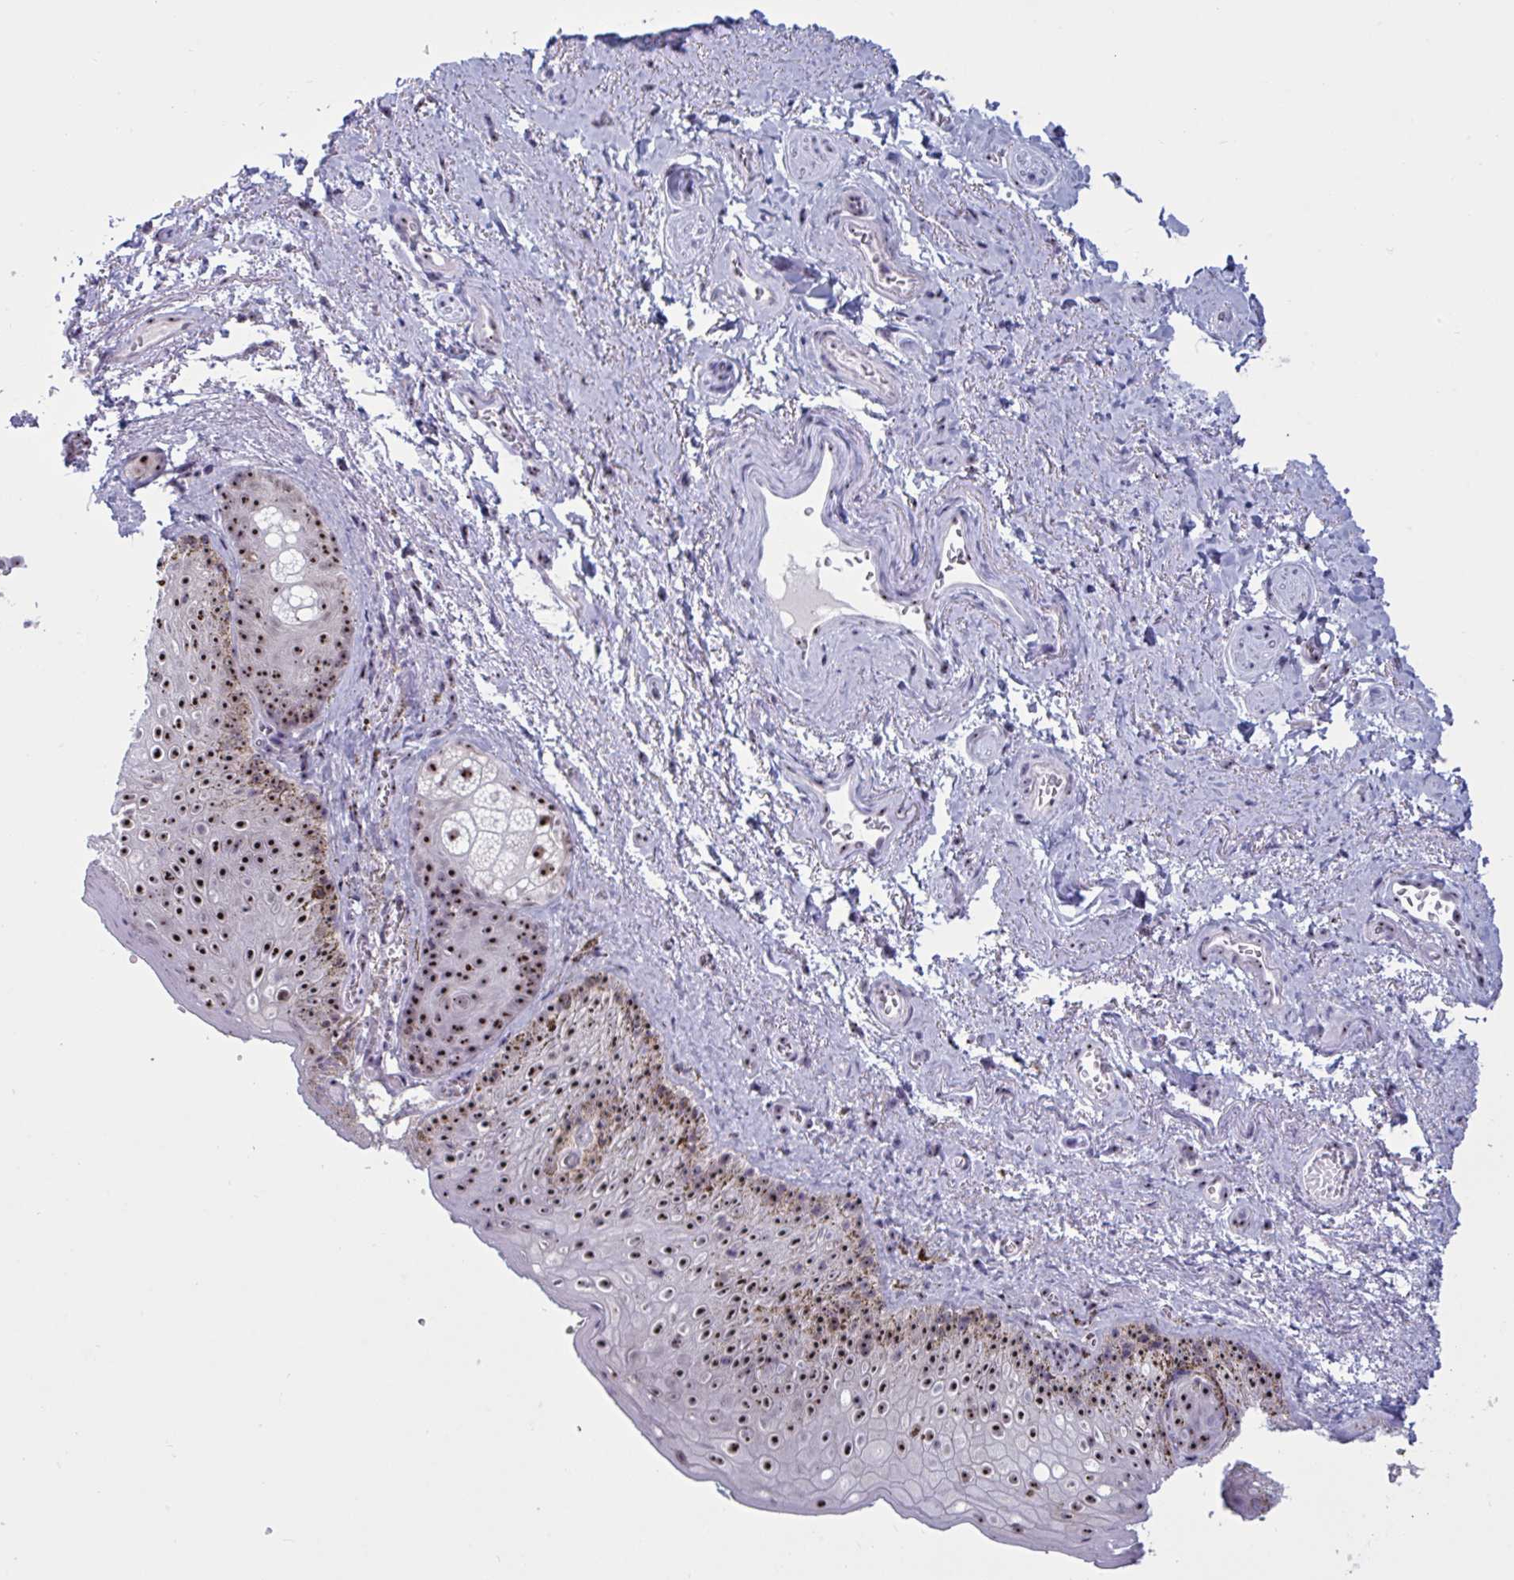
{"staining": {"intensity": "strong", "quantity": ">75%", "location": "nuclear"}, "tissue": "vagina", "cell_type": "Squamous epithelial cells", "image_type": "normal", "snomed": [{"axis": "morphology", "description": "Normal tissue, NOS"}, {"axis": "topography", "description": "Vulva"}, {"axis": "topography", "description": "Vagina"}, {"axis": "topography", "description": "Peripheral nerve tissue"}], "caption": "This histopathology image shows IHC staining of unremarkable vagina, with high strong nuclear expression in about >75% of squamous epithelial cells.", "gene": "TGM6", "patient": {"sex": "female", "age": 66}}